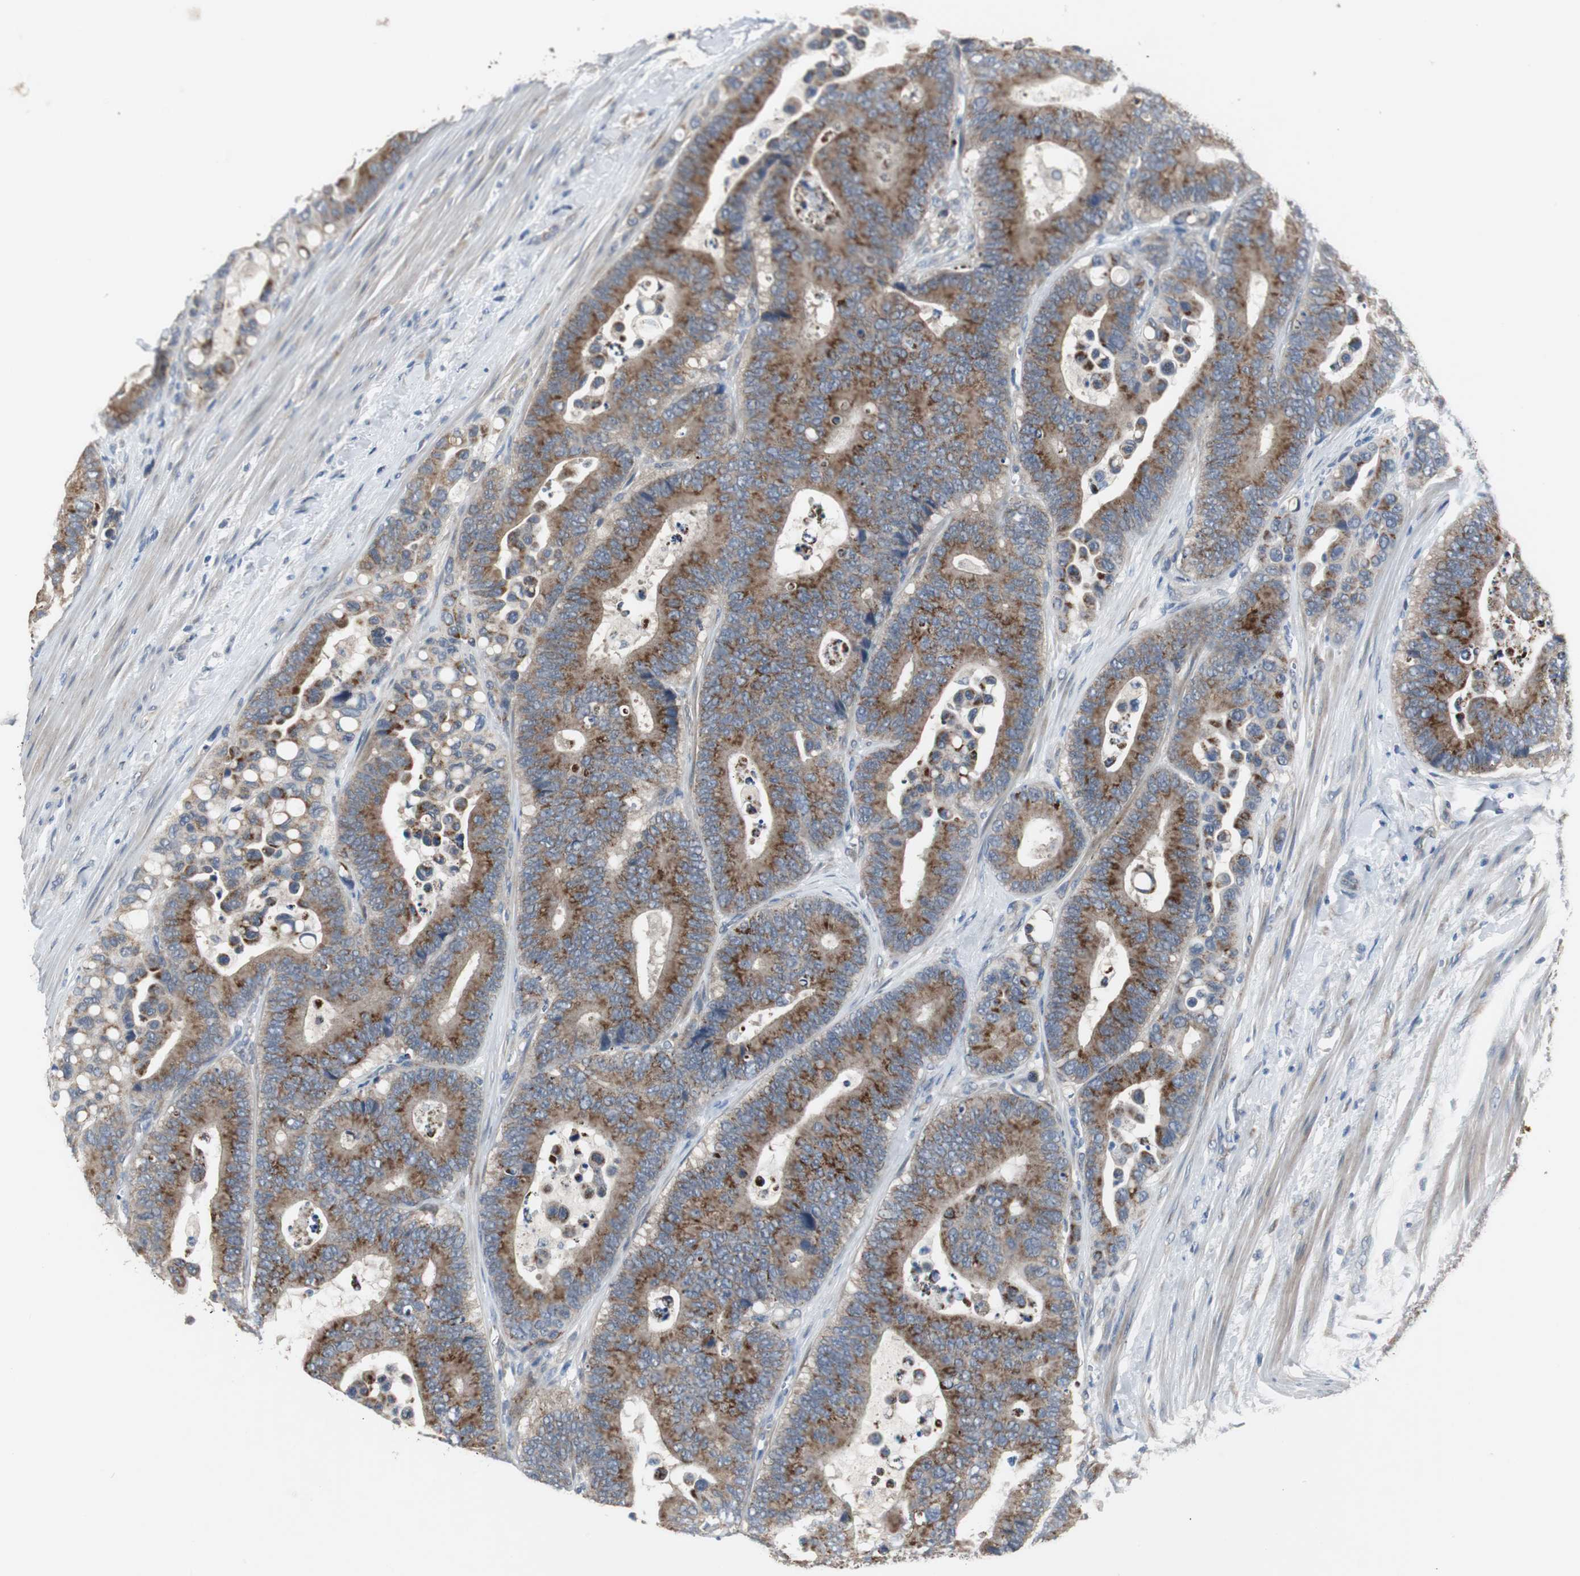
{"staining": {"intensity": "moderate", "quantity": ">75%", "location": "cytoplasmic/membranous"}, "tissue": "colorectal cancer", "cell_type": "Tumor cells", "image_type": "cancer", "snomed": [{"axis": "morphology", "description": "Normal tissue, NOS"}, {"axis": "morphology", "description": "Adenocarcinoma, NOS"}, {"axis": "topography", "description": "Colon"}], "caption": "Adenocarcinoma (colorectal) stained with a protein marker shows moderate staining in tumor cells.", "gene": "MYT1", "patient": {"sex": "male", "age": 82}}